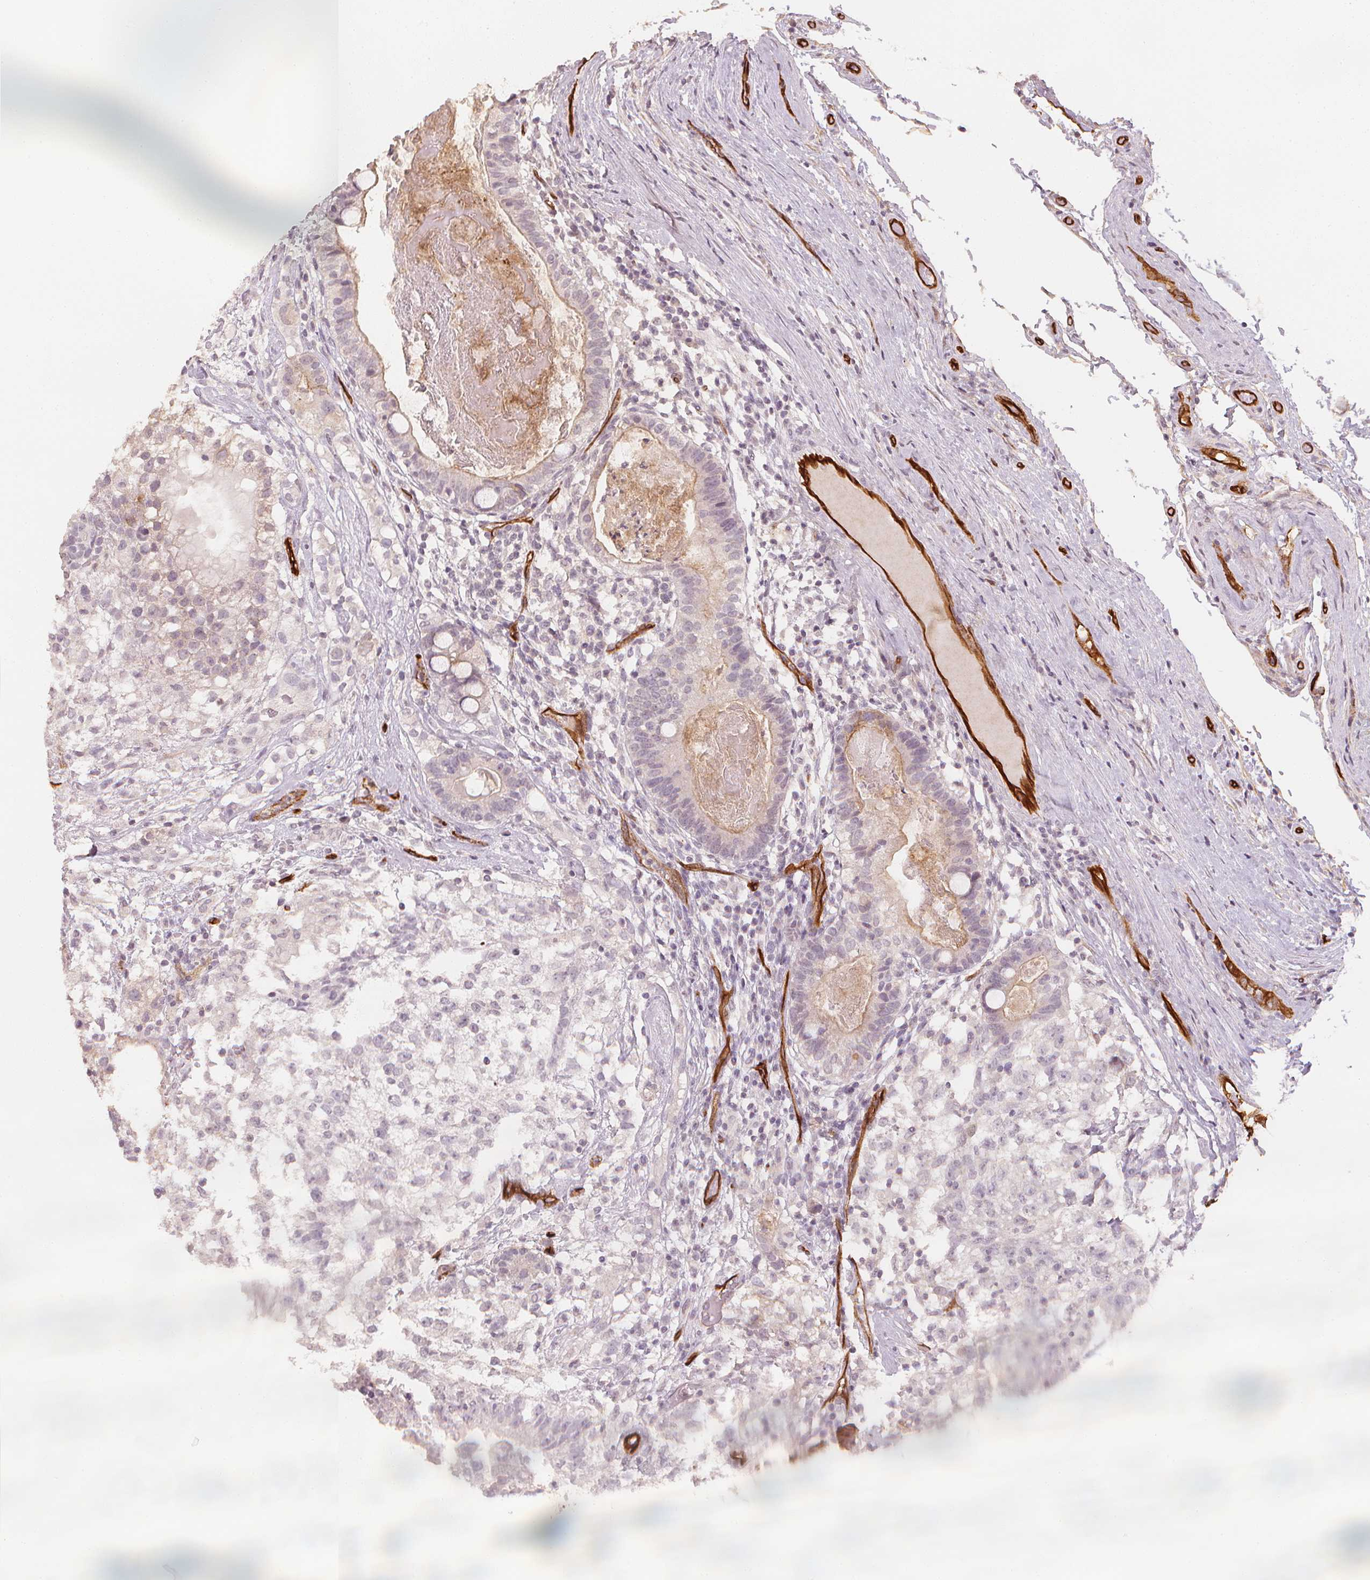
{"staining": {"intensity": "negative", "quantity": "none", "location": "none"}, "tissue": "testis cancer", "cell_type": "Tumor cells", "image_type": "cancer", "snomed": [{"axis": "morphology", "description": "Seminoma, NOS"}, {"axis": "morphology", "description": "Carcinoma, Embryonal, NOS"}, {"axis": "topography", "description": "Testis"}], "caption": "High magnification brightfield microscopy of testis cancer stained with DAB (3,3'-diaminobenzidine) (brown) and counterstained with hematoxylin (blue): tumor cells show no significant staining. Brightfield microscopy of immunohistochemistry stained with DAB (brown) and hematoxylin (blue), captured at high magnification.", "gene": "CIB1", "patient": {"sex": "male", "age": 41}}